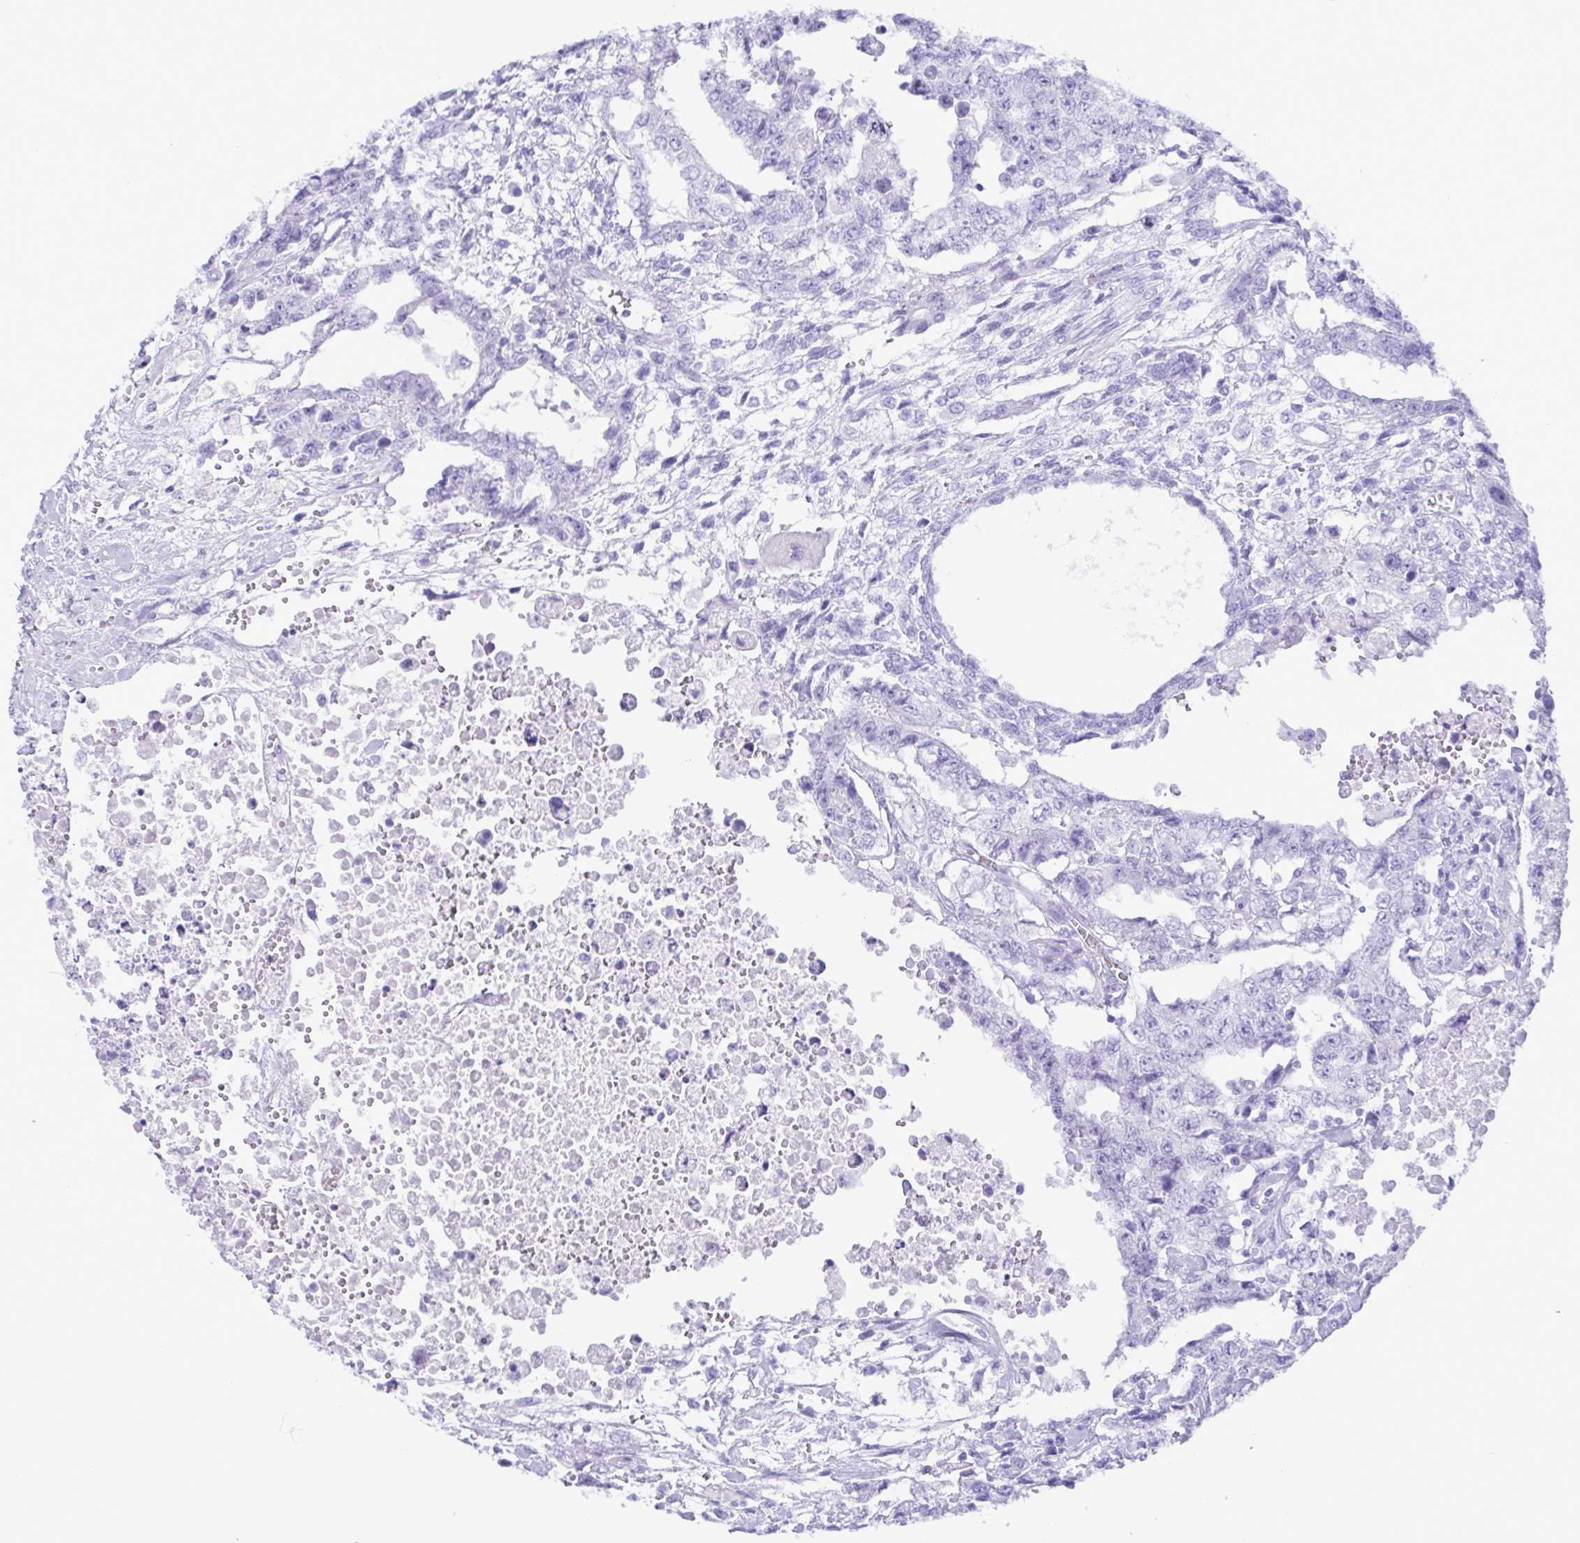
{"staining": {"intensity": "negative", "quantity": "none", "location": "none"}, "tissue": "testis cancer", "cell_type": "Tumor cells", "image_type": "cancer", "snomed": [{"axis": "morphology", "description": "Carcinoma, Embryonal, NOS"}, {"axis": "topography", "description": "Testis"}], "caption": "IHC image of neoplastic tissue: testis embryonal carcinoma stained with DAB (3,3'-diaminobenzidine) shows no significant protein staining in tumor cells.", "gene": "LTF", "patient": {"sex": "male", "age": 24}}